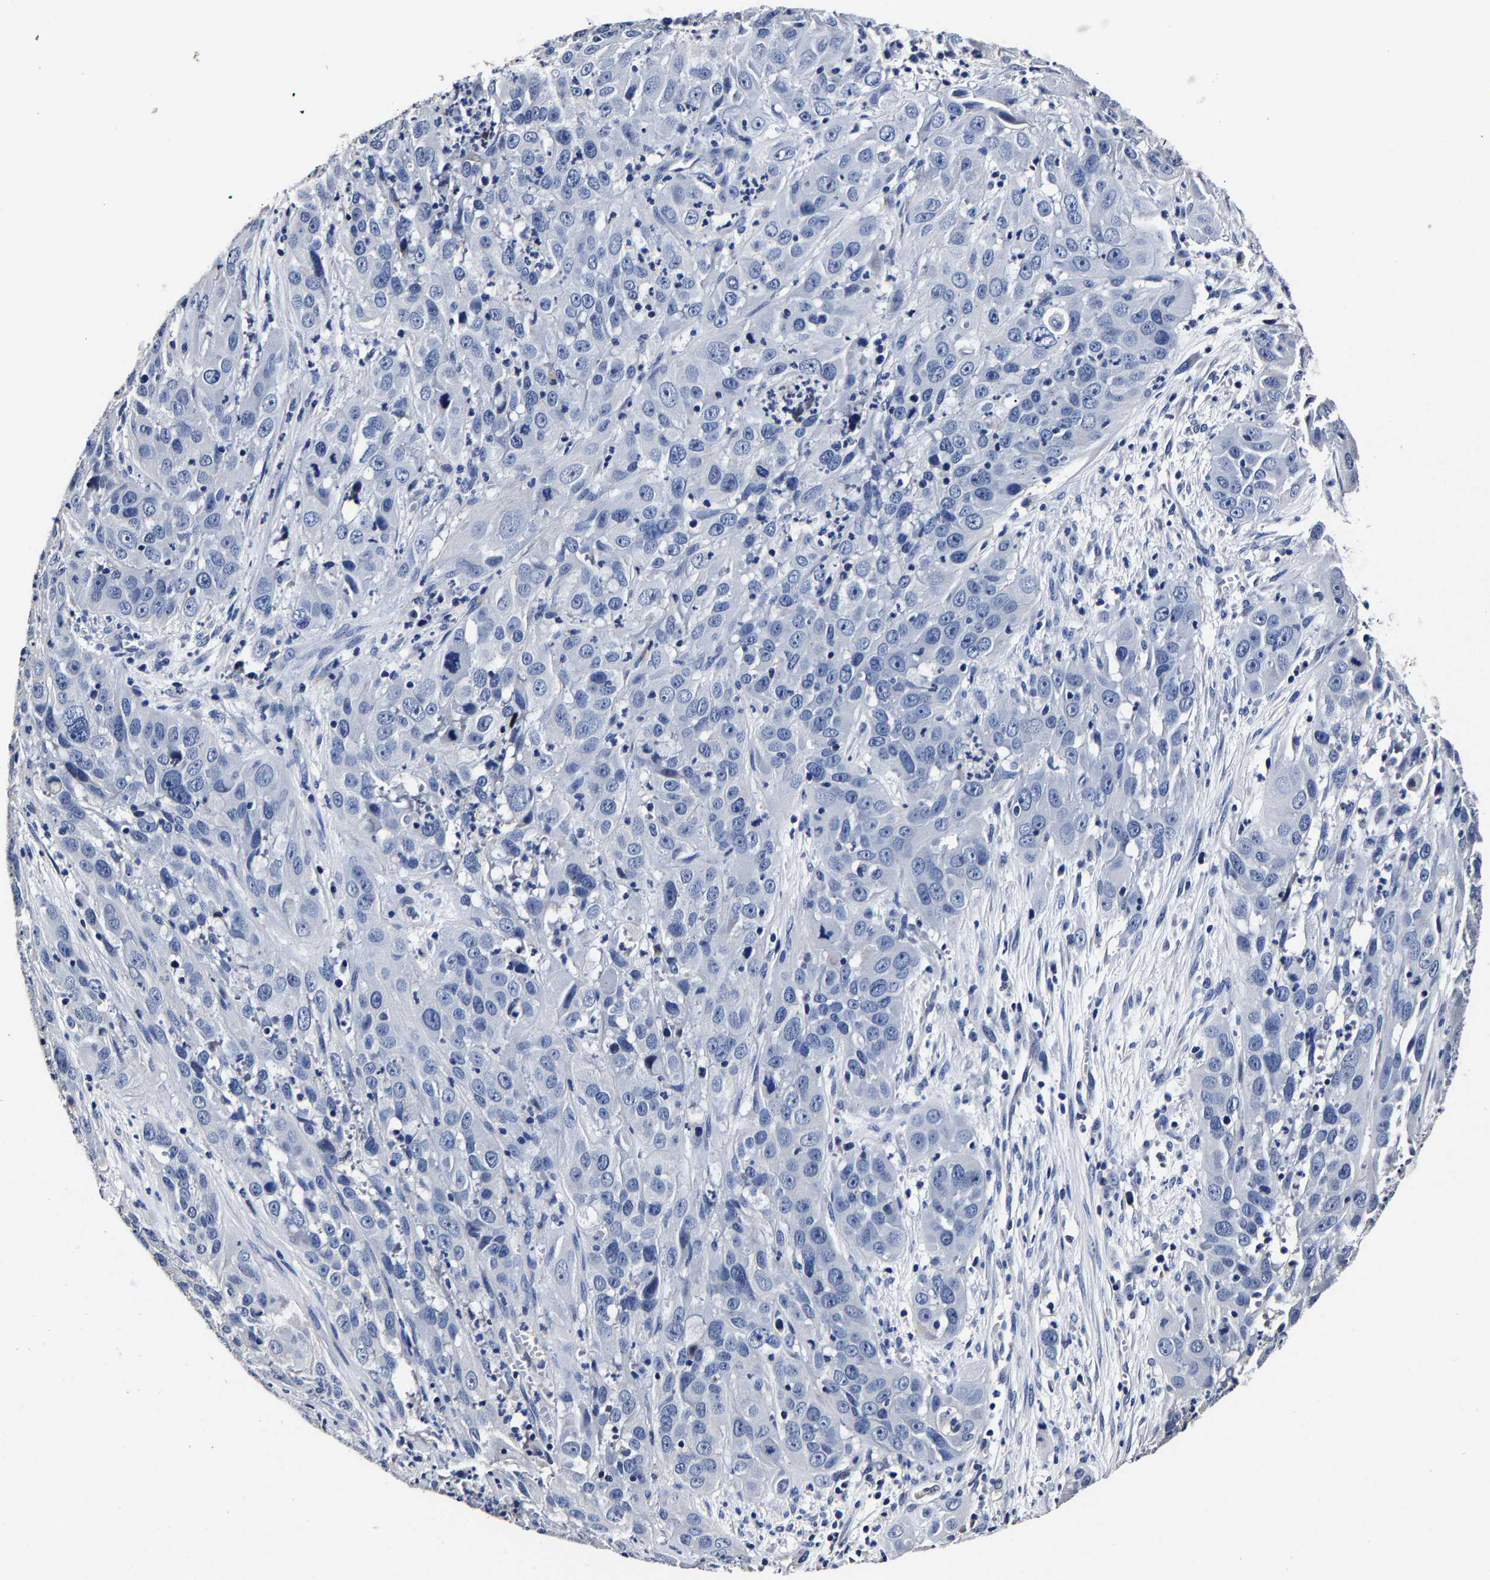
{"staining": {"intensity": "negative", "quantity": "none", "location": "none"}, "tissue": "cervical cancer", "cell_type": "Tumor cells", "image_type": "cancer", "snomed": [{"axis": "morphology", "description": "Squamous cell carcinoma, NOS"}, {"axis": "topography", "description": "Cervix"}], "caption": "The micrograph demonstrates no significant expression in tumor cells of cervical squamous cell carcinoma.", "gene": "AKAP4", "patient": {"sex": "female", "age": 32}}